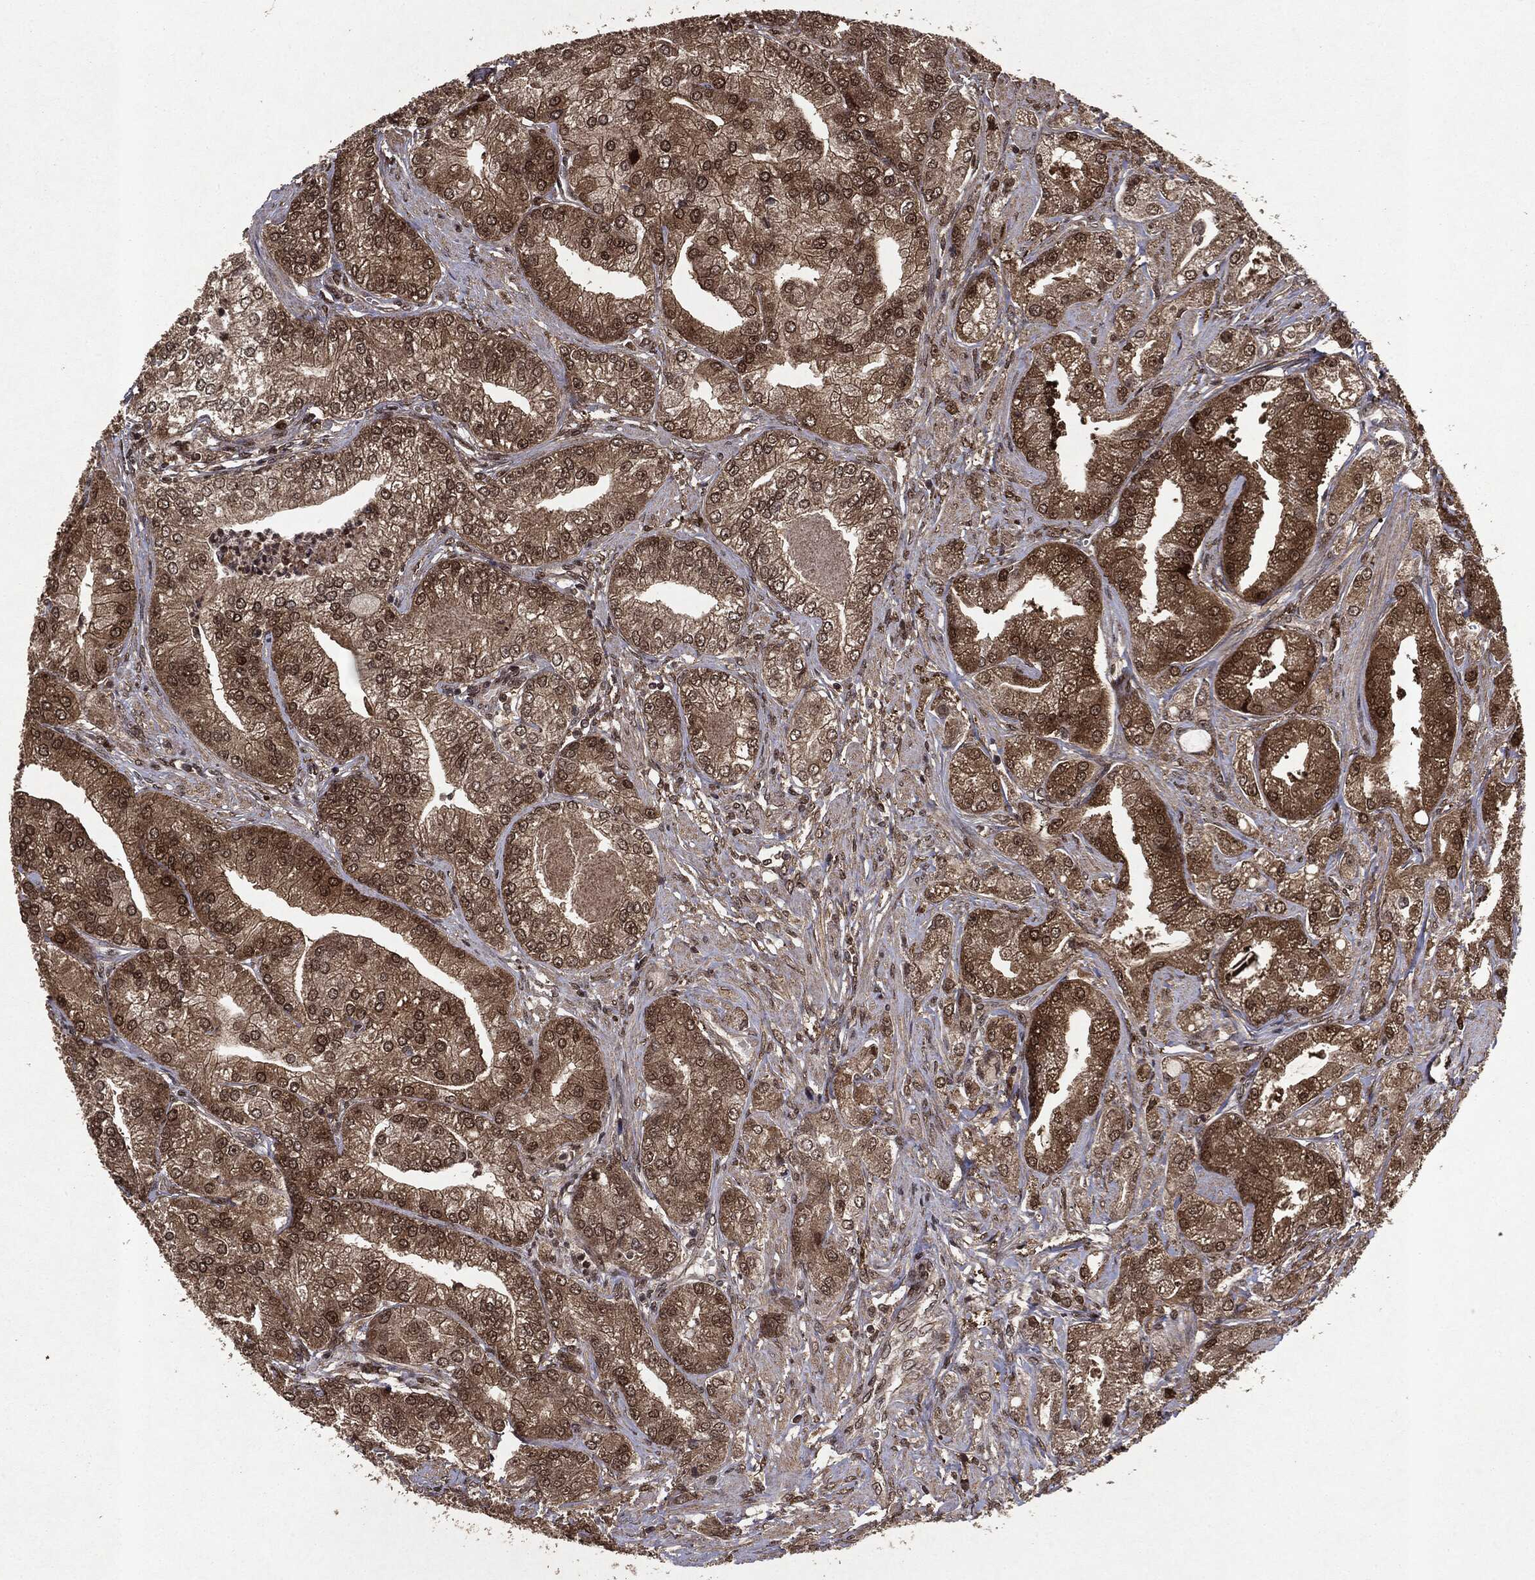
{"staining": {"intensity": "moderate", "quantity": ">75%", "location": "cytoplasmic/membranous,nuclear"}, "tissue": "prostate cancer", "cell_type": "Tumor cells", "image_type": "cancer", "snomed": [{"axis": "morphology", "description": "Adenocarcinoma, High grade"}, {"axis": "topography", "description": "Prostate"}], "caption": "IHC photomicrograph of prostate adenocarcinoma (high-grade) stained for a protein (brown), which reveals medium levels of moderate cytoplasmic/membranous and nuclear staining in about >75% of tumor cells.", "gene": "PEBP1", "patient": {"sex": "male", "age": 61}}